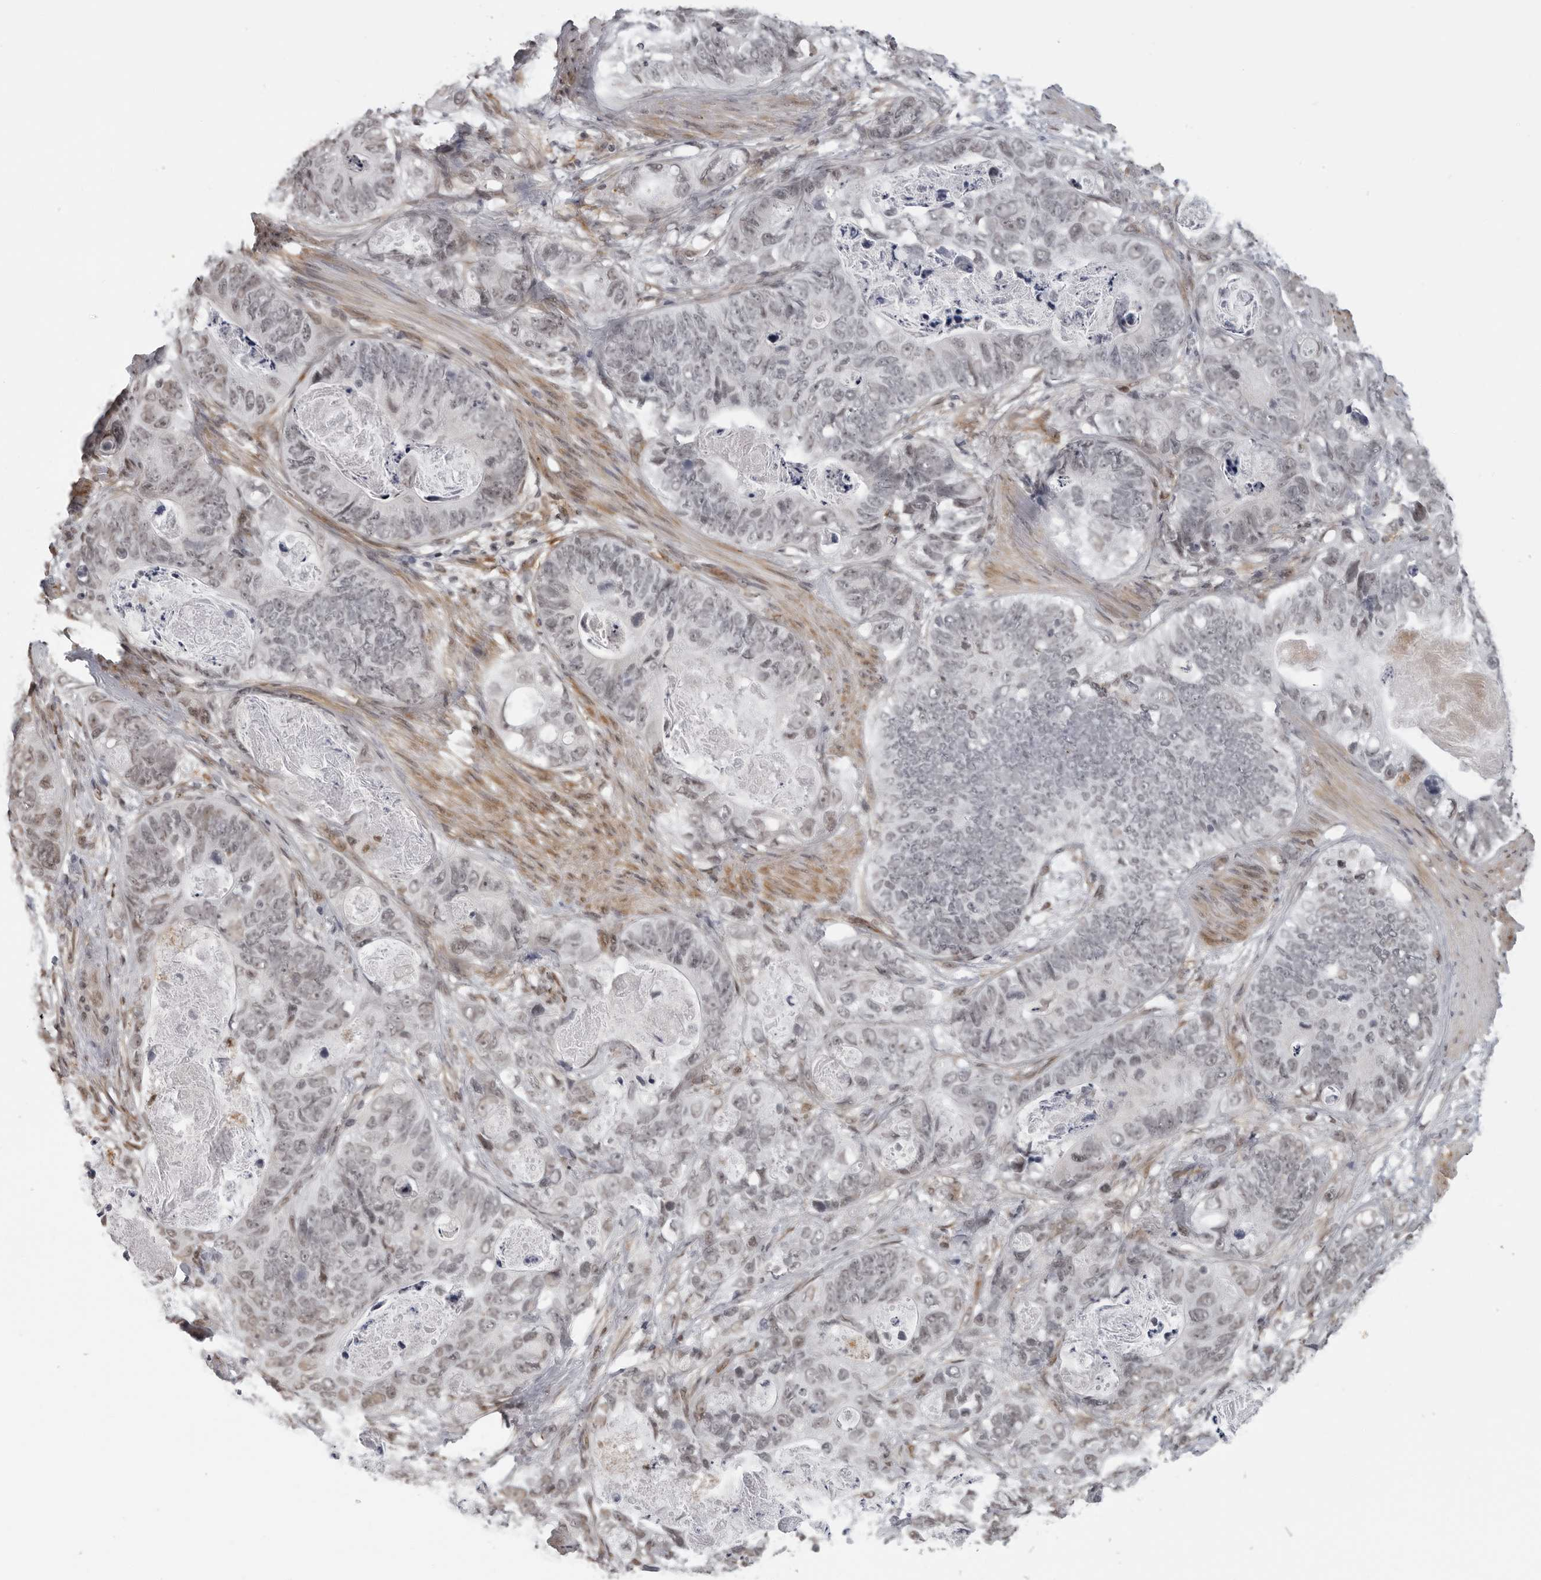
{"staining": {"intensity": "weak", "quantity": "25%-75%", "location": "nuclear"}, "tissue": "stomach cancer", "cell_type": "Tumor cells", "image_type": "cancer", "snomed": [{"axis": "morphology", "description": "Normal tissue, NOS"}, {"axis": "morphology", "description": "Adenocarcinoma, NOS"}, {"axis": "topography", "description": "Stomach"}], "caption": "A high-resolution micrograph shows immunohistochemistry (IHC) staining of stomach adenocarcinoma, which shows weak nuclear positivity in approximately 25%-75% of tumor cells. The staining was performed using DAB (3,3'-diaminobenzidine), with brown indicating positive protein expression. Nuclei are stained blue with hematoxylin.", "gene": "MAF", "patient": {"sex": "female", "age": 89}}